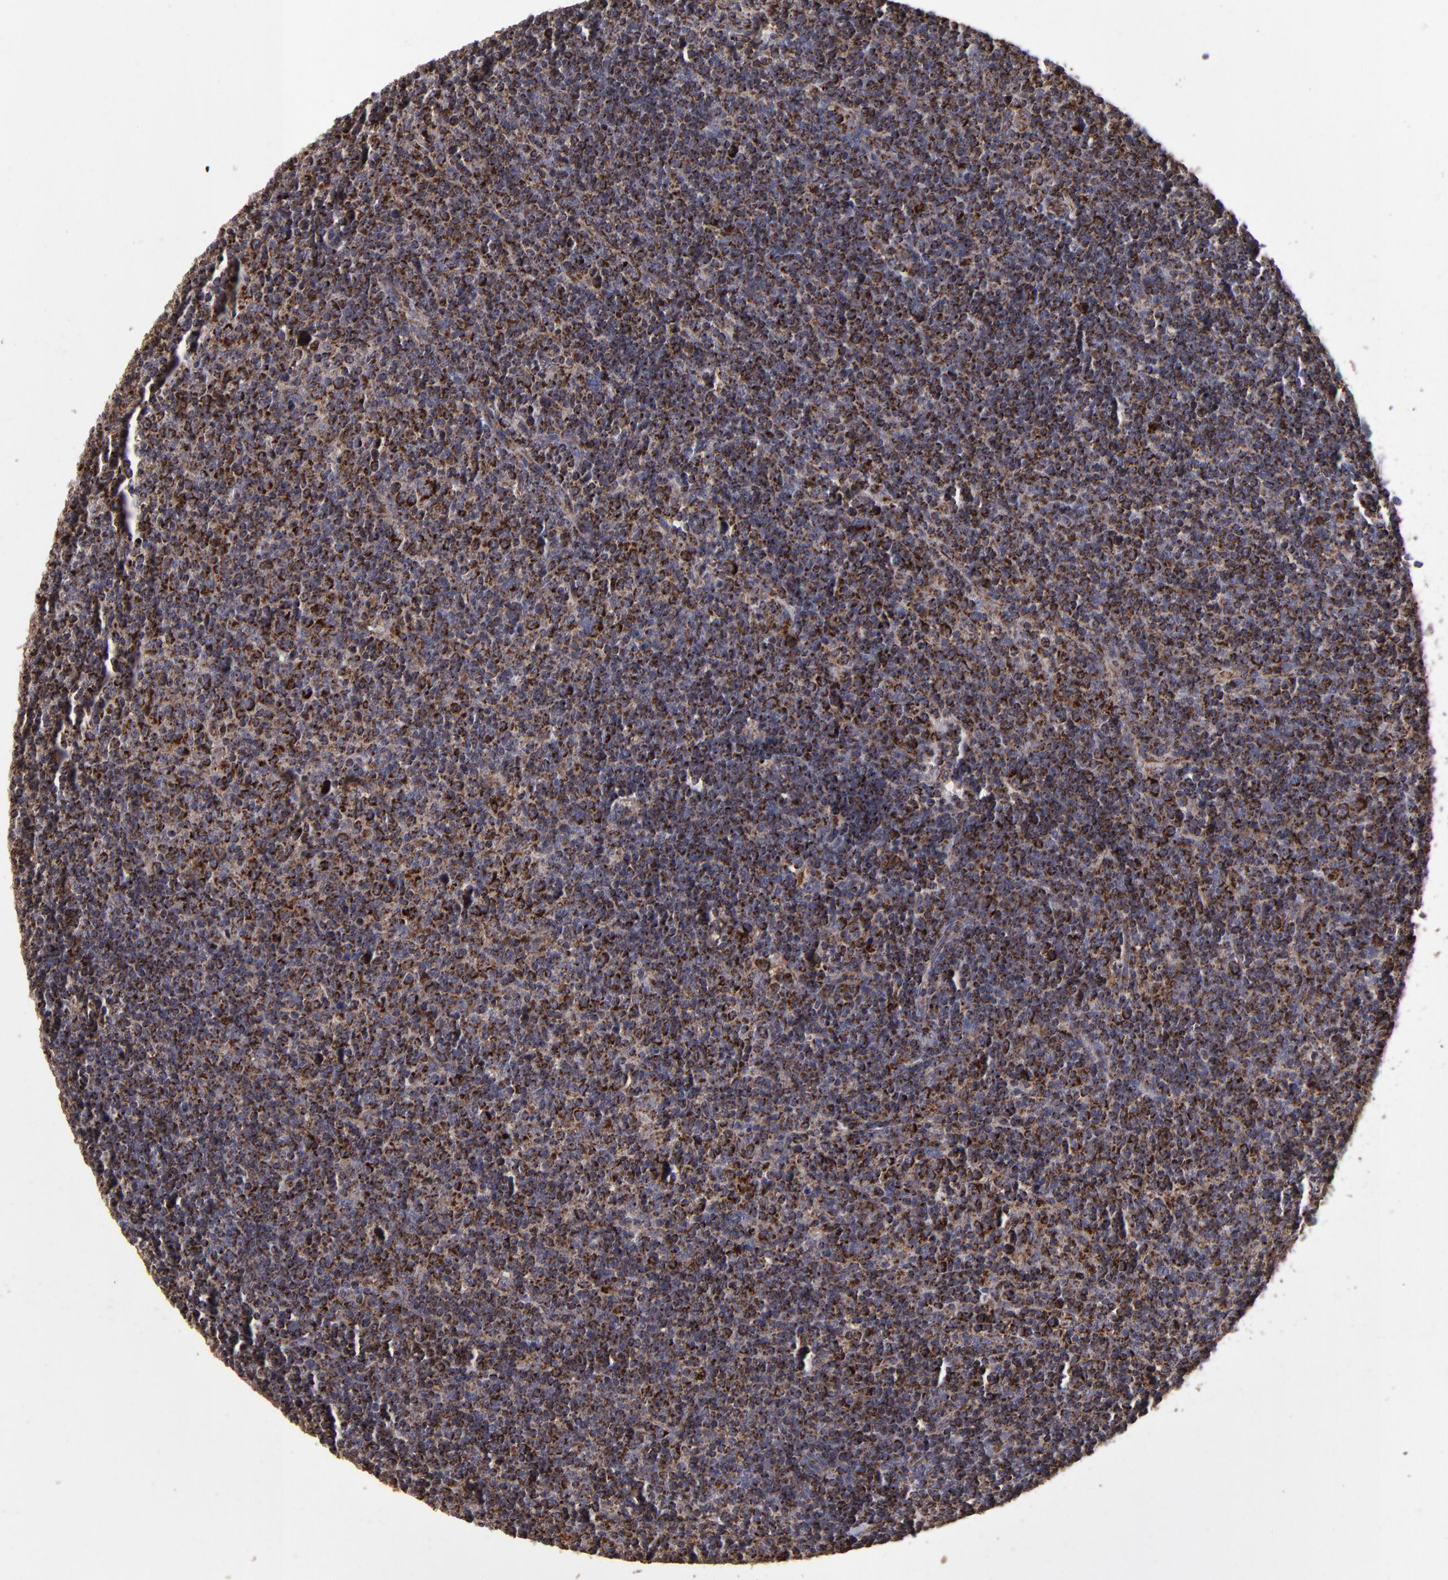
{"staining": {"intensity": "strong", "quantity": ">75%", "location": "cytoplasmic/membranous"}, "tissue": "lymphoma", "cell_type": "Tumor cells", "image_type": "cancer", "snomed": [{"axis": "morphology", "description": "Malignant lymphoma, non-Hodgkin's type, Low grade"}, {"axis": "topography", "description": "Lymph node"}], "caption": "Protein expression analysis of low-grade malignant lymphoma, non-Hodgkin's type shows strong cytoplasmic/membranous staining in about >75% of tumor cells.", "gene": "TIMM9", "patient": {"sex": "male", "age": 70}}